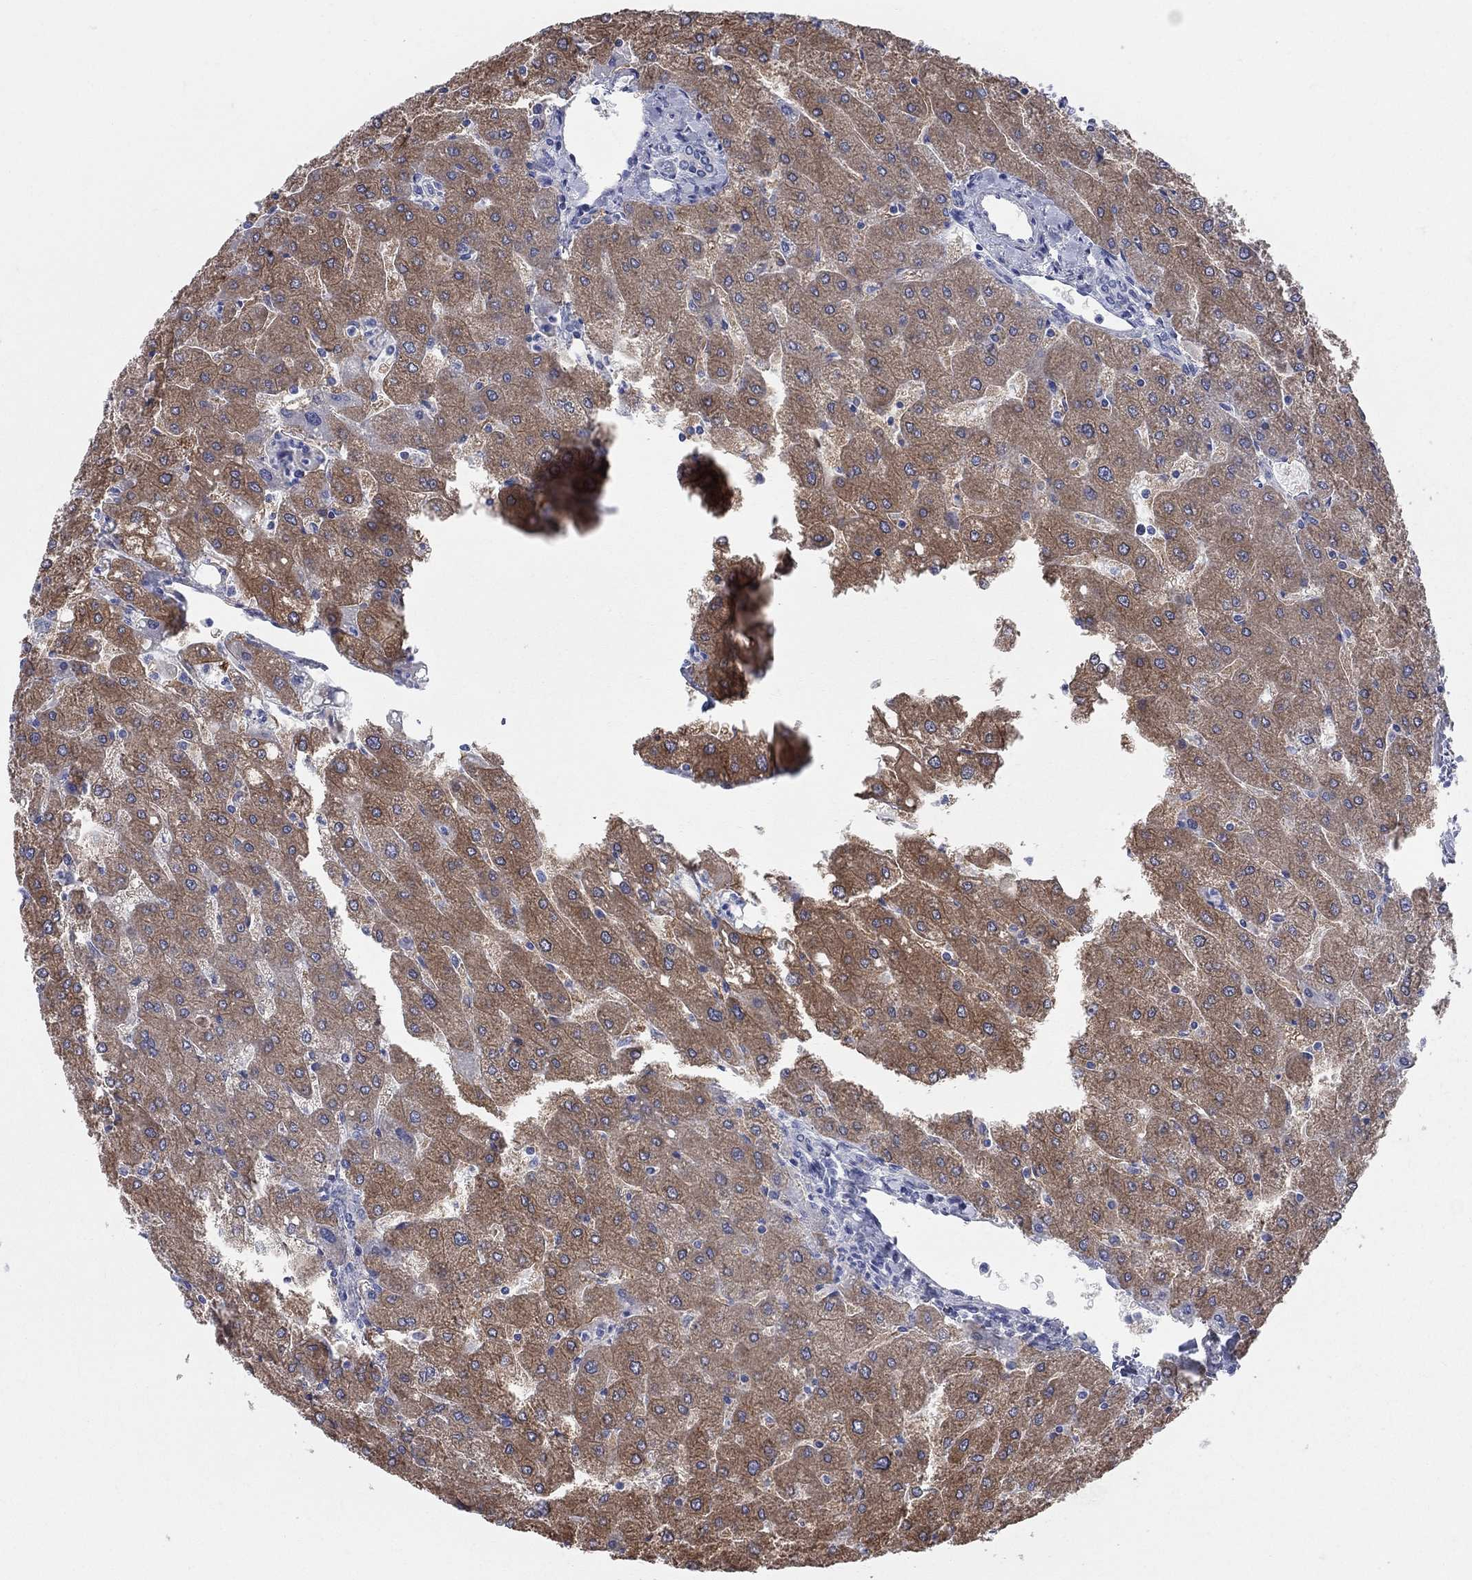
{"staining": {"intensity": "negative", "quantity": "none", "location": "none"}, "tissue": "liver", "cell_type": "Cholangiocytes", "image_type": "normal", "snomed": [{"axis": "morphology", "description": "Normal tissue, NOS"}, {"axis": "topography", "description": "Liver"}], "caption": "The immunohistochemistry micrograph has no significant staining in cholangiocytes of liver. (DAB (3,3'-diaminobenzidine) immunohistochemistry visualized using brightfield microscopy, high magnification).", "gene": "AOX1", "patient": {"sex": "male", "age": 67}}